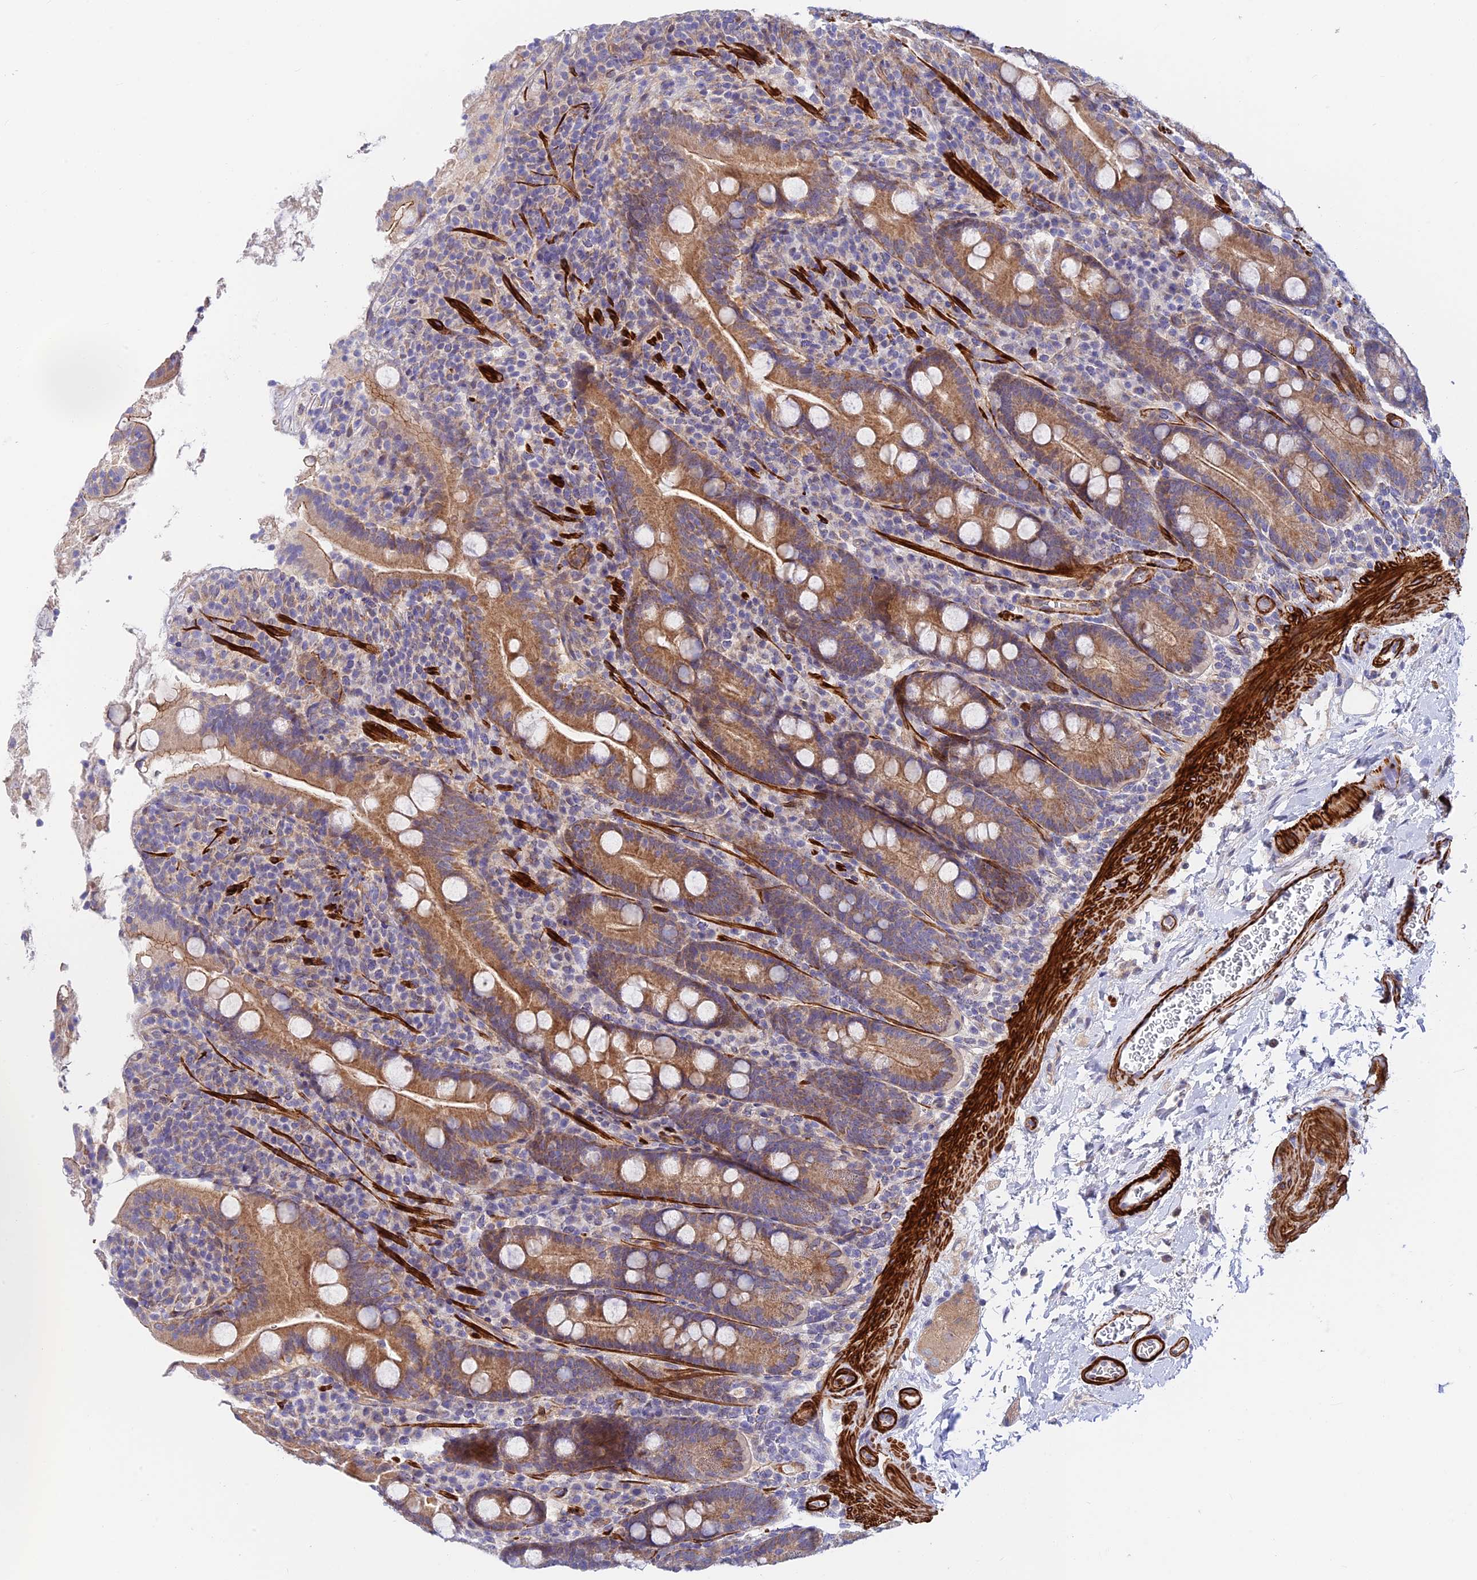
{"staining": {"intensity": "moderate", "quantity": ">75%", "location": "cytoplasmic/membranous"}, "tissue": "duodenum", "cell_type": "Glandular cells", "image_type": "normal", "snomed": [{"axis": "morphology", "description": "Normal tissue, NOS"}, {"axis": "topography", "description": "Duodenum"}], "caption": "Moderate cytoplasmic/membranous staining for a protein is identified in approximately >75% of glandular cells of normal duodenum using immunohistochemistry (IHC).", "gene": "ANKRD50", "patient": {"sex": "male", "age": 35}}